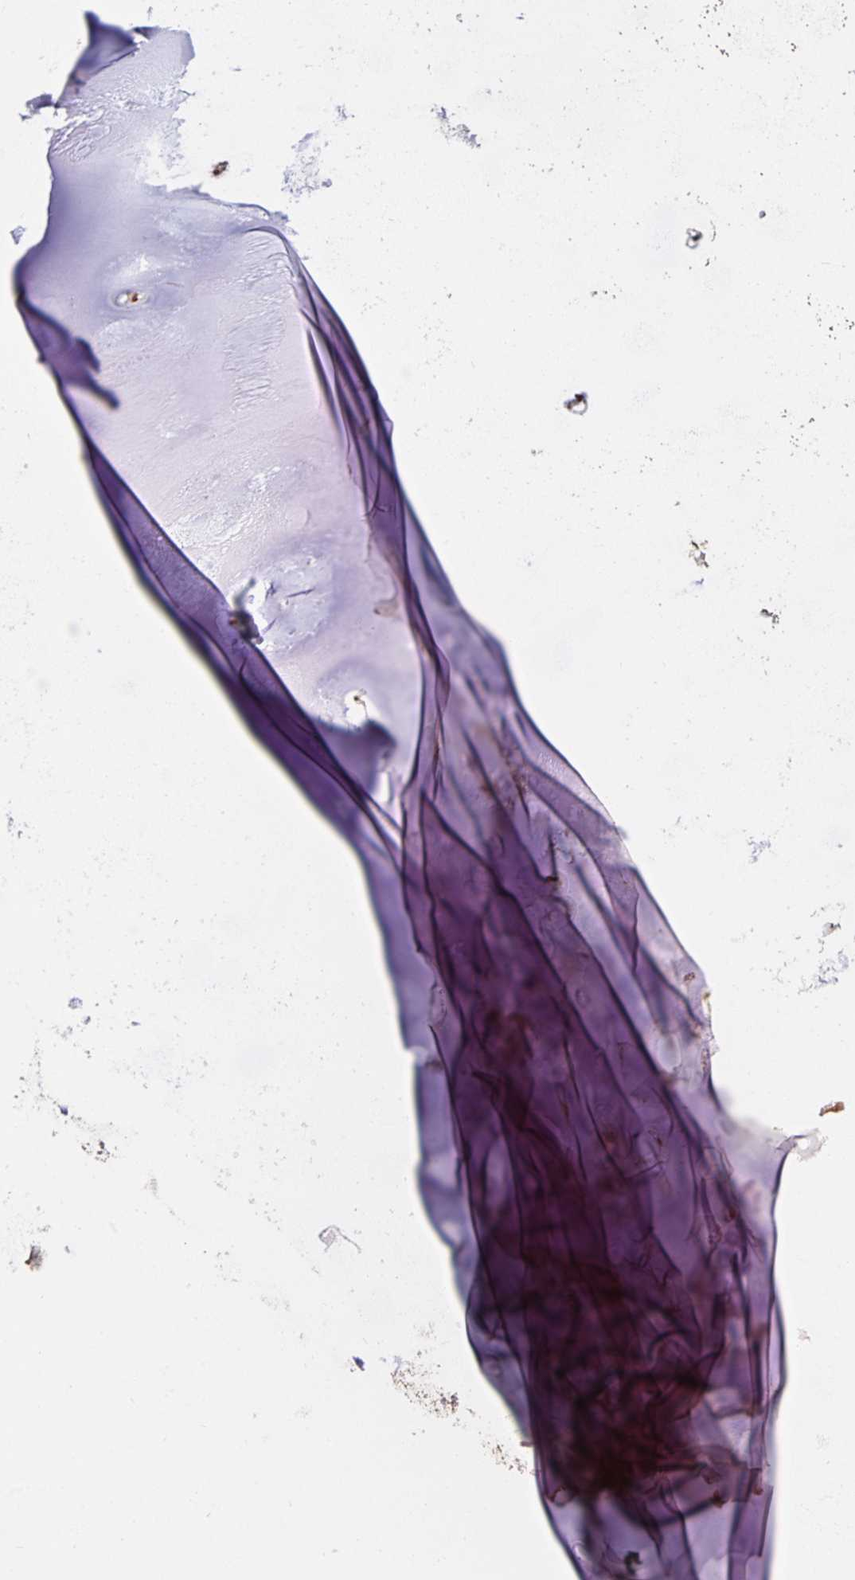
{"staining": {"intensity": "moderate", "quantity": ">75%", "location": "nuclear"}, "tissue": "soft tissue", "cell_type": "Chondrocytes", "image_type": "normal", "snomed": [{"axis": "morphology", "description": "Normal tissue, NOS"}, {"axis": "morphology", "description": "Squamous cell carcinoma, NOS"}, {"axis": "topography", "description": "Cartilage tissue"}, {"axis": "topography", "description": "Bronchus"}, {"axis": "topography", "description": "Lung"}], "caption": "This micrograph exhibits IHC staining of unremarkable human soft tissue, with medium moderate nuclear expression in about >75% of chondrocytes.", "gene": "LAS1L", "patient": {"sex": "male", "age": 66}}